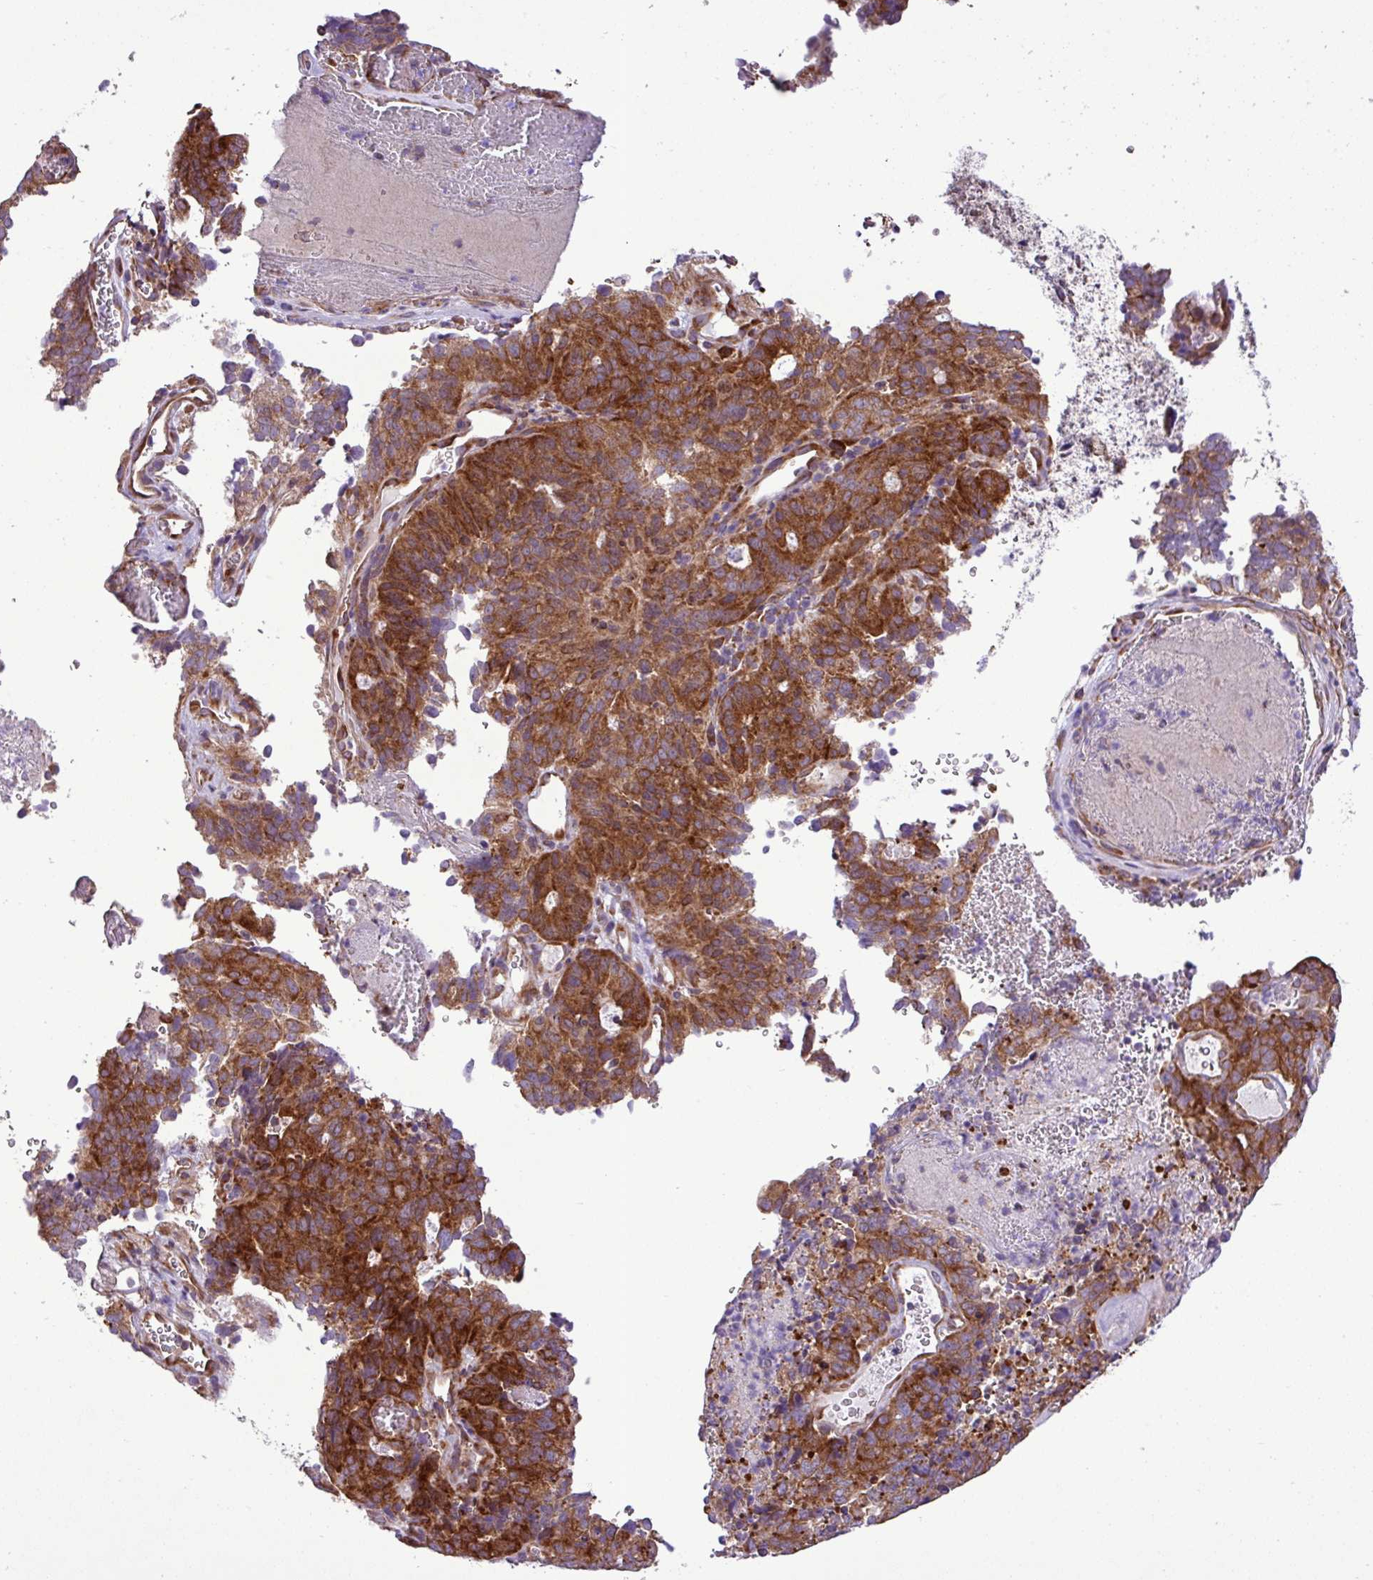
{"staining": {"intensity": "strong", "quantity": ">75%", "location": "cytoplasmic/membranous"}, "tissue": "cervical cancer", "cell_type": "Tumor cells", "image_type": "cancer", "snomed": [{"axis": "morphology", "description": "Adenocarcinoma, NOS"}, {"axis": "topography", "description": "Cervix"}], "caption": "High-power microscopy captured an IHC image of cervical cancer (adenocarcinoma), revealing strong cytoplasmic/membranous expression in about >75% of tumor cells.", "gene": "RPL13", "patient": {"sex": "female", "age": 38}}